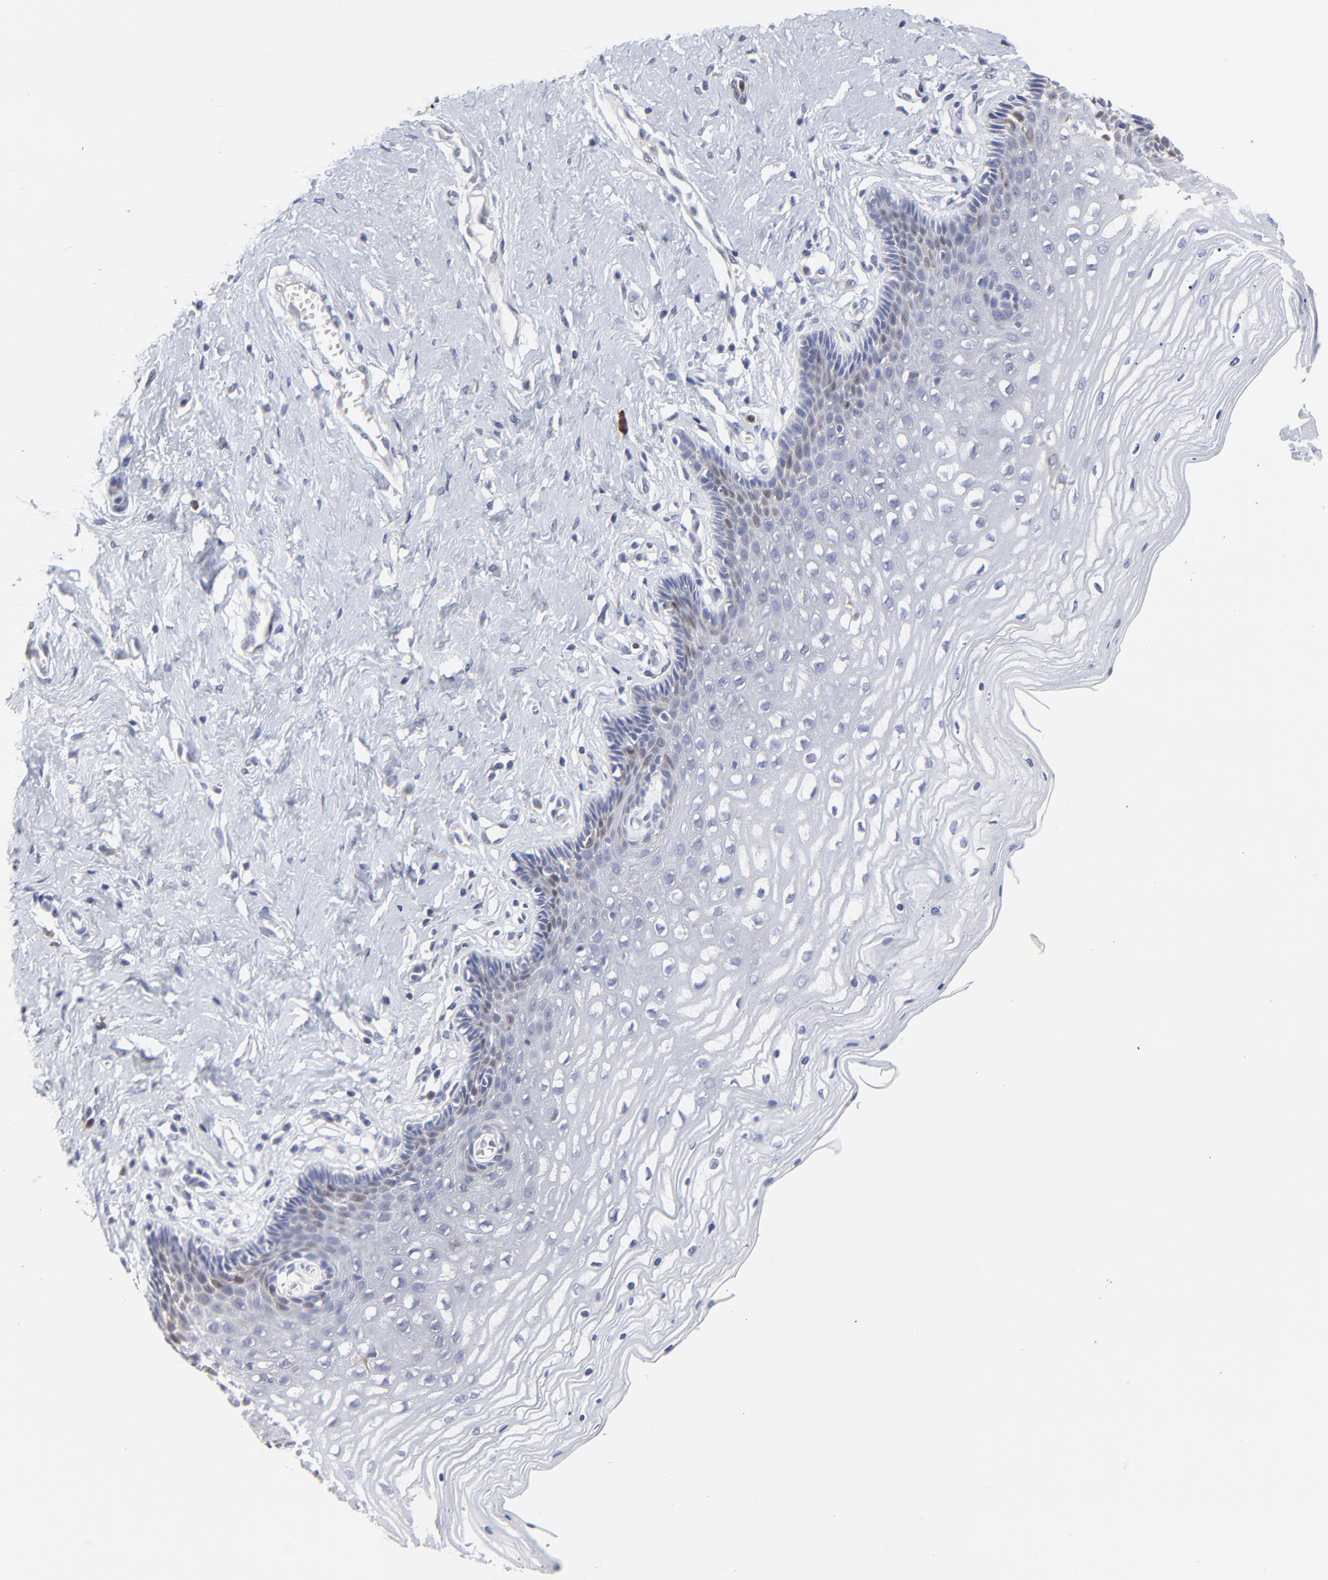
{"staining": {"intensity": "negative", "quantity": "none", "location": "none"}, "tissue": "cervix", "cell_type": "Glandular cells", "image_type": "normal", "snomed": [{"axis": "morphology", "description": "Normal tissue, NOS"}, {"axis": "topography", "description": "Cervix"}], "caption": "The photomicrograph shows no staining of glandular cells in benign cervix. (DAB (3,3'-diaminobenzidine) immunohistochemistry, high magnification).", "gene": "NCAPH", "patient": {"sex": "female", "age": 39}}